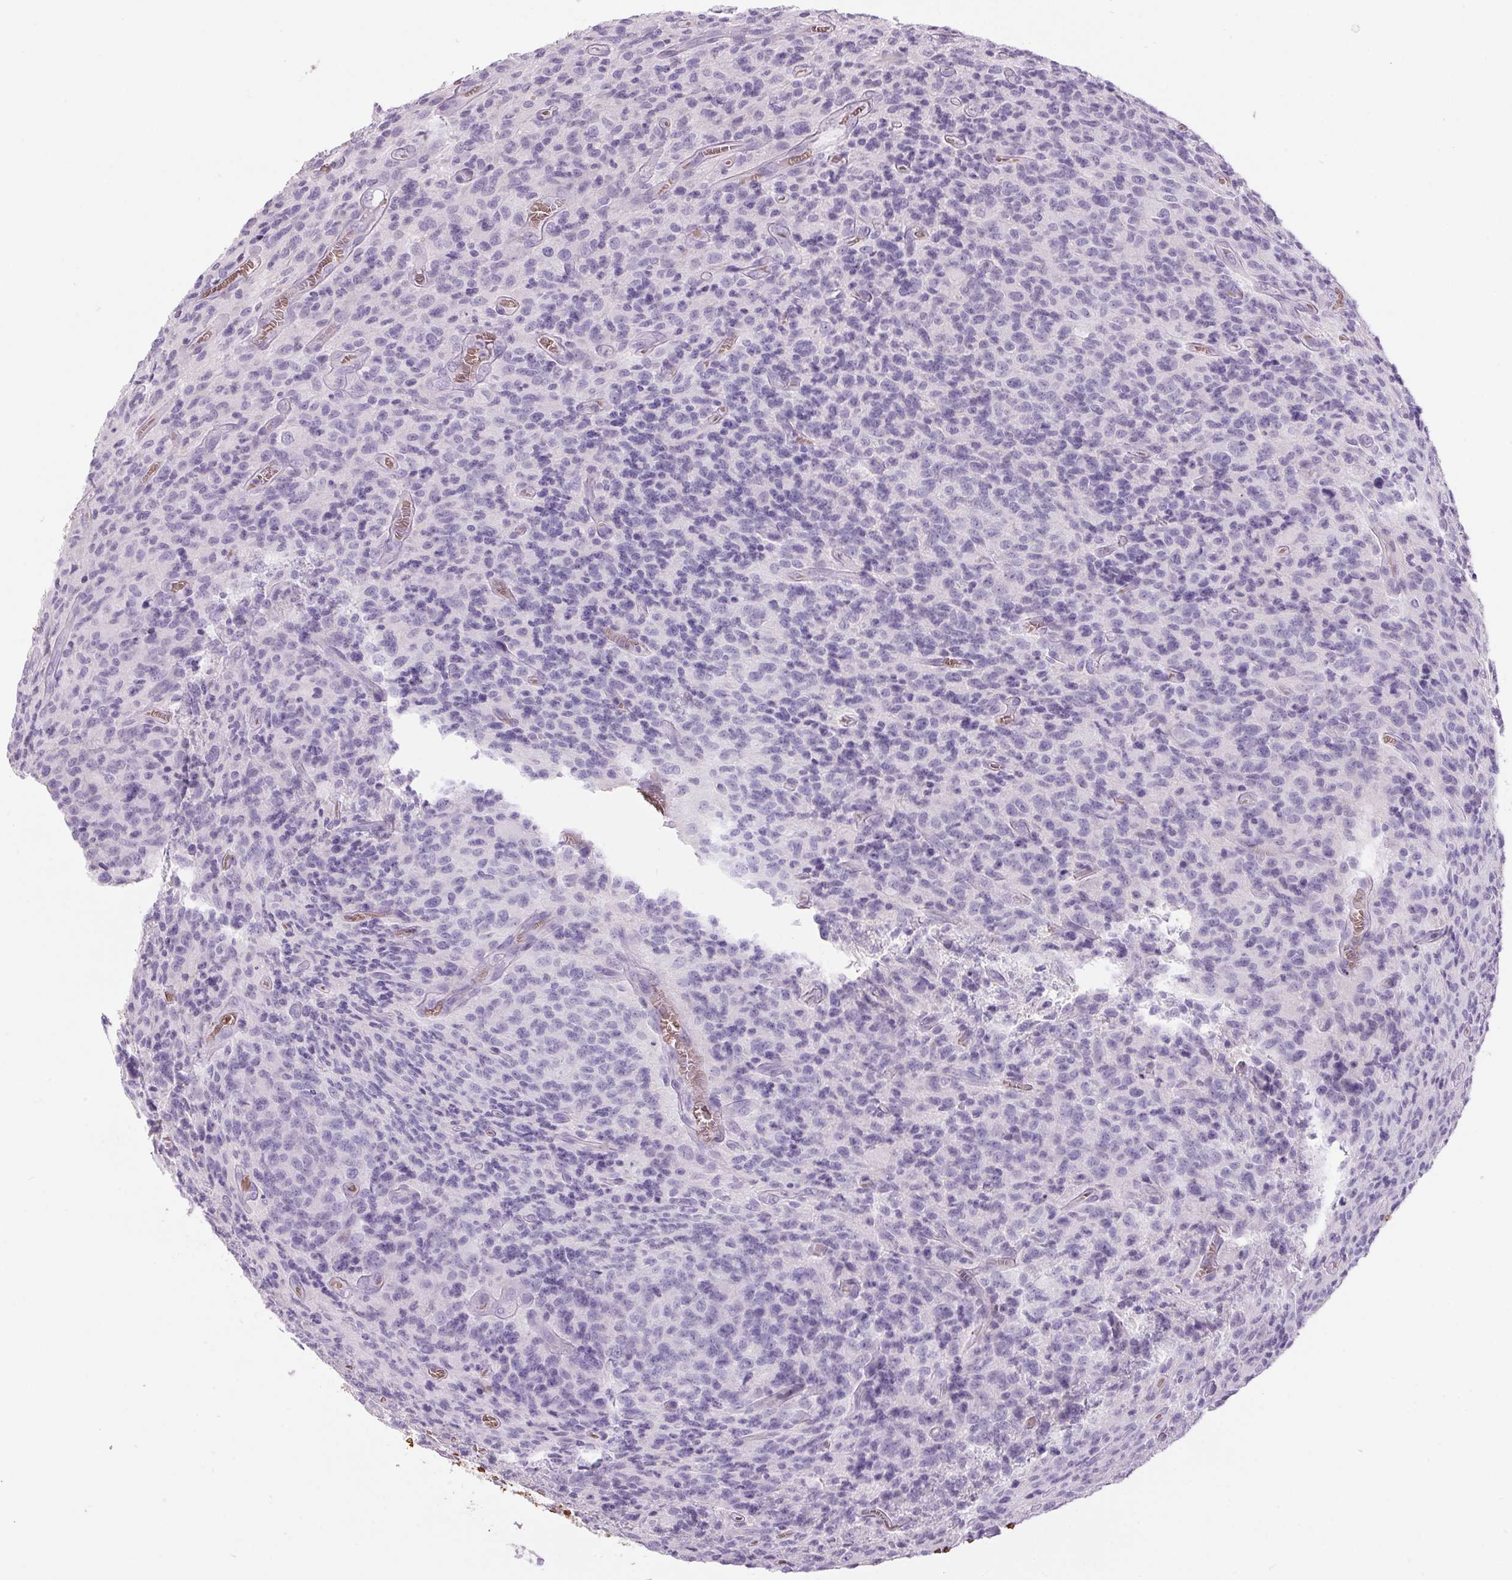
{"staining": {"intensity": "negative", "quantity": "none", "location": "none"}, "tissue": "glioma", "cell_type": "Tumor cells", "image_type": "cancer", "snomed": [{"axis": "morphology", "description": "Glioma, malignant, High grade"}, {"axis": "topography", "description": "Brain"}], "caption": "A high-resolution micrograph shows immunohistochemistry staining of glioma, which reveals no significant positivity in tumor cells.", "gene": "HBQ1", "patient": {"sex": "male", "age": 76}}